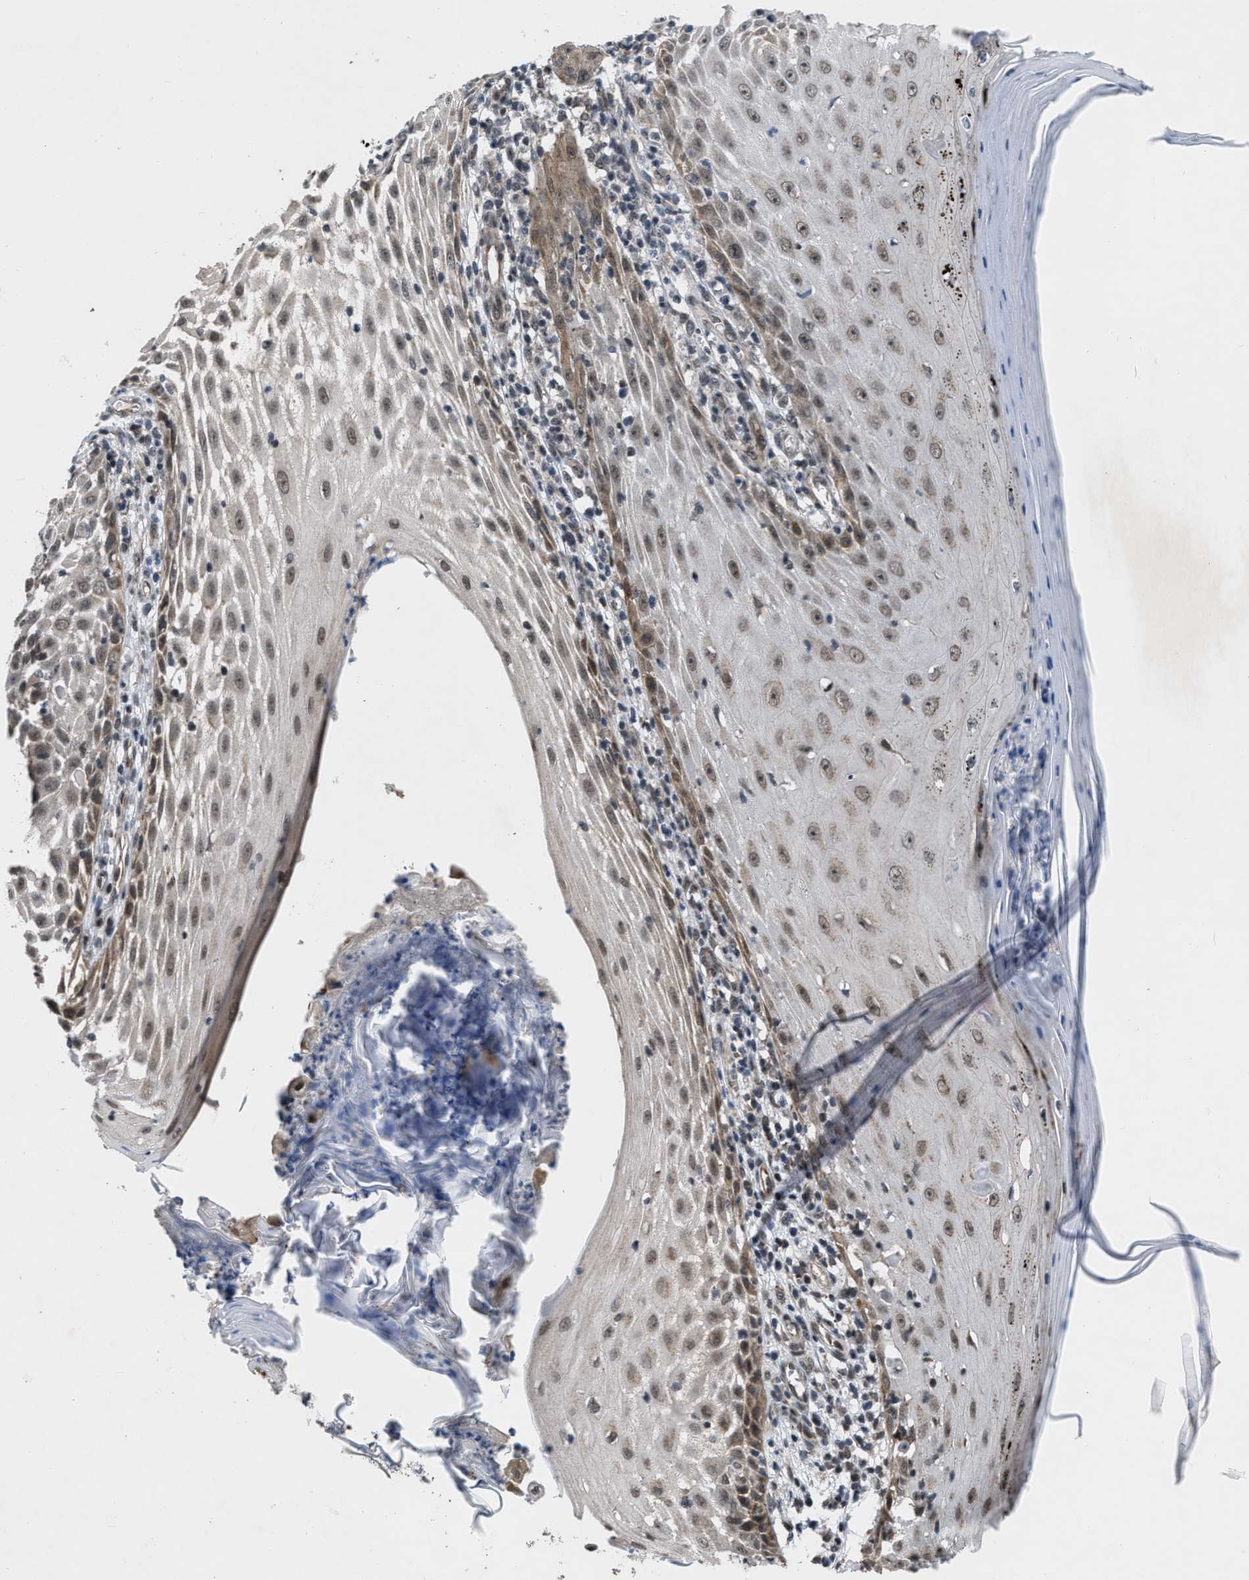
{"staining": {"intensity": "weak", "quantity": ">75%", "location": "nuclear"}, "tissue": "skin cancer", "cell_type": "Tumor cells", "image_type": "cancer", "snomed": [{"axis": "morphology", "description": "Squamous cell carcinoma, NOS"}, {"axis": "topography", "description": "Skin"}], "caption": "Human squamous cell carcinoma (skin) stained for a protein (brown) demonstrates weak nuclear positive positivity in approximately >75% of tumor cells.", "gene": "ZNHIT1", "patient": {"sex": "female", "age": 73}}